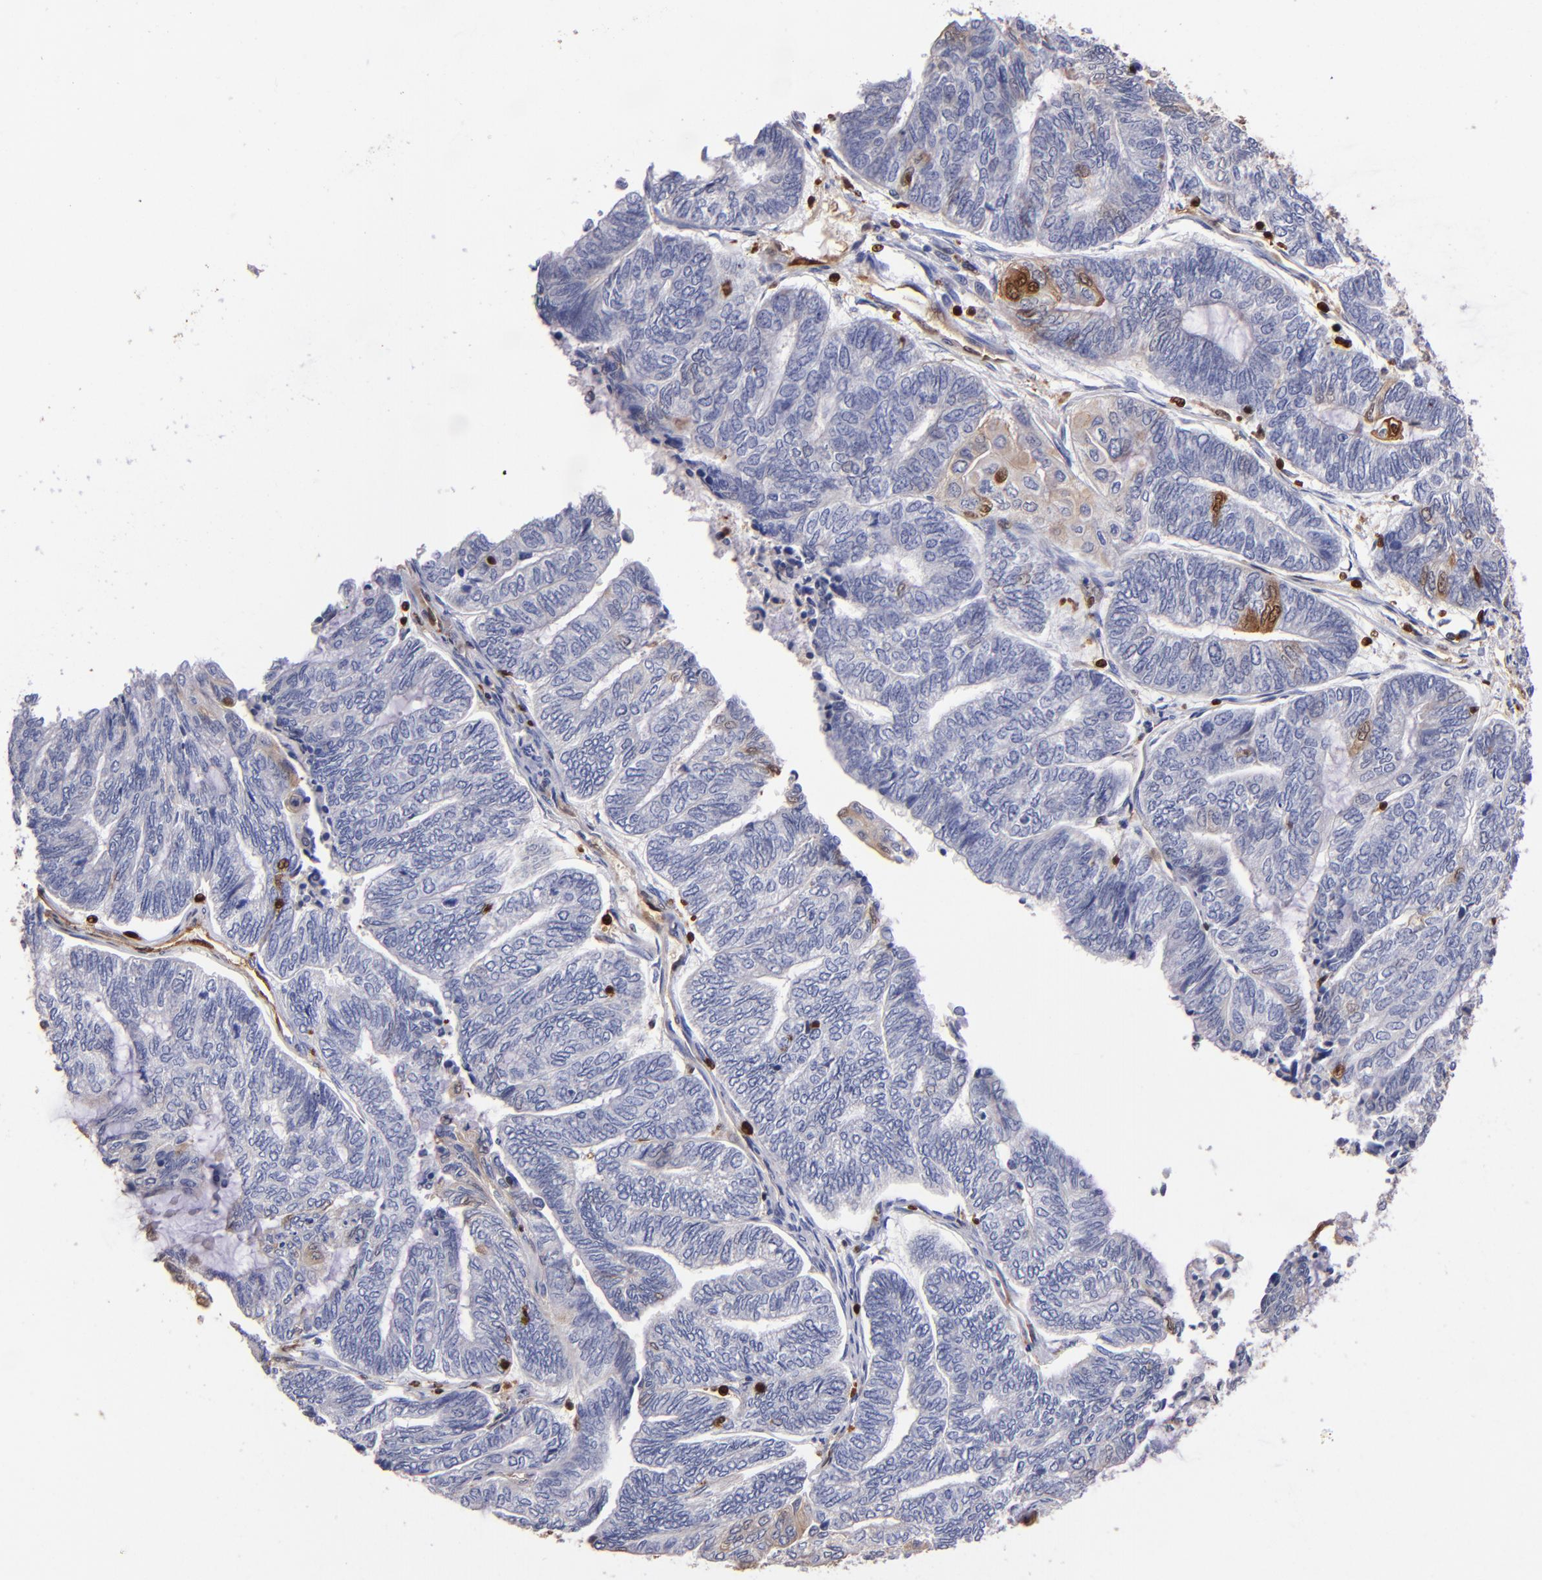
{"staining": {"intensity": "weak", "quantity": "<25%", "location": "cytoplasmic/membranous,nuclear"}, "tissue": "endometrial cancer", "cell_type": "Tumor cells", "image_type": "cancer", "snomed": [{"axis": "morphology", "description": "Adenocarcinoma, NOS"}, {"axis": "topography", "description": "Uterus"}, {"axis": "topography", "description": "Endometrium"}], "caption": "Tumor cells show no significant protein expression in adenocarcinoma (endometrial). (DAB (3,3'-diaminobenzidine) IHC, high magnification).", "gene": "S100A4", "patient": {"sex": "female", "age": 70}}